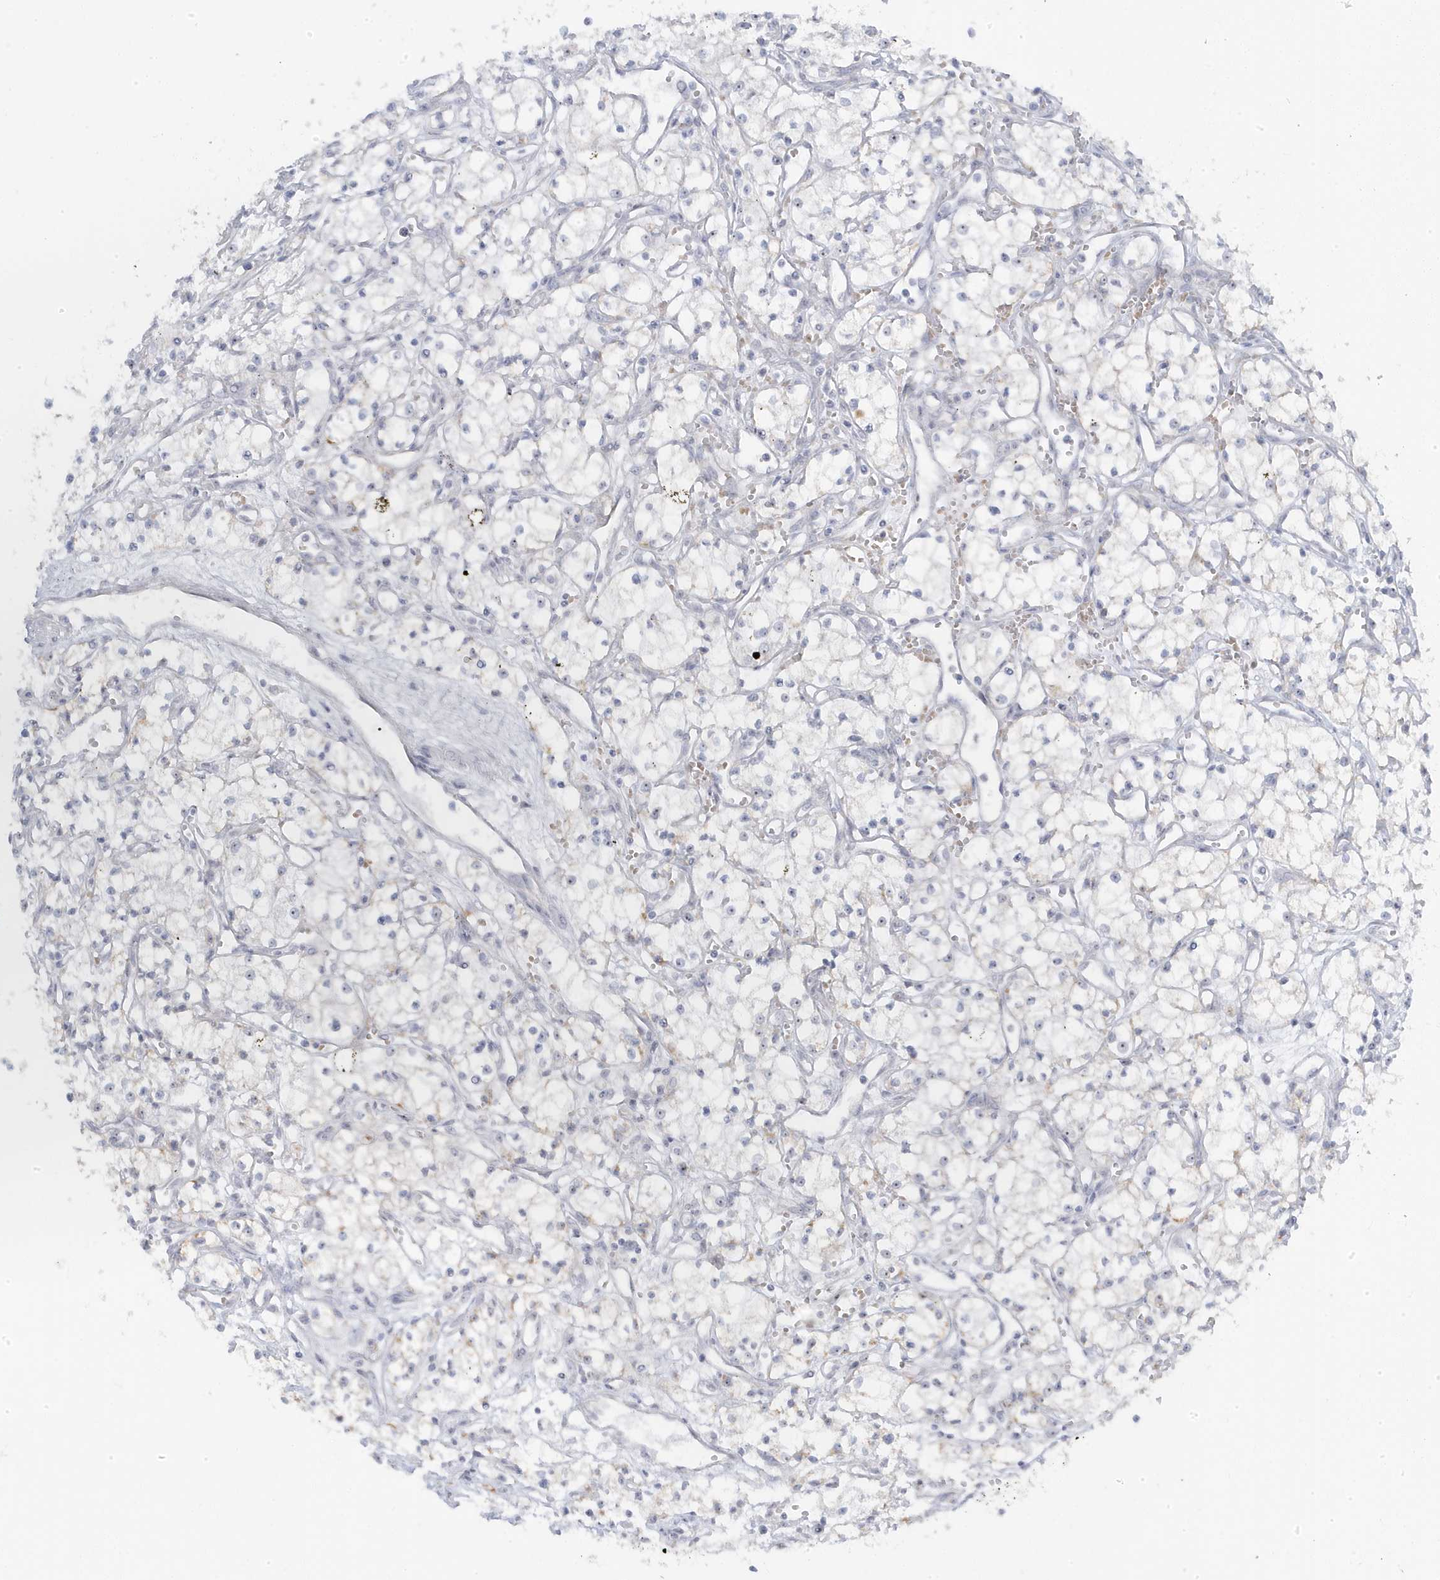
{"staining": {"intensity": "negative", "quantity": "none", "location": "none"}, "tissue": "renal cancer", "cell_type": "Tumor cells", "image_type": "cancer", "snomed": [{"axis": "morphology", "description": "Adenocarcinoma, NOS"}, {"axis": "topography", "description": "Kidney"}], "caption": "Immunohistochemistry image of neoplastic tissue: human adenocarcinoma (renal) stained with DAB (3,3'-diaminobenzidine) demonstrates no significant protein staining in tumor cells.", "gene": "TSEN15", "patient": {"sex": "male", "age": 59}}